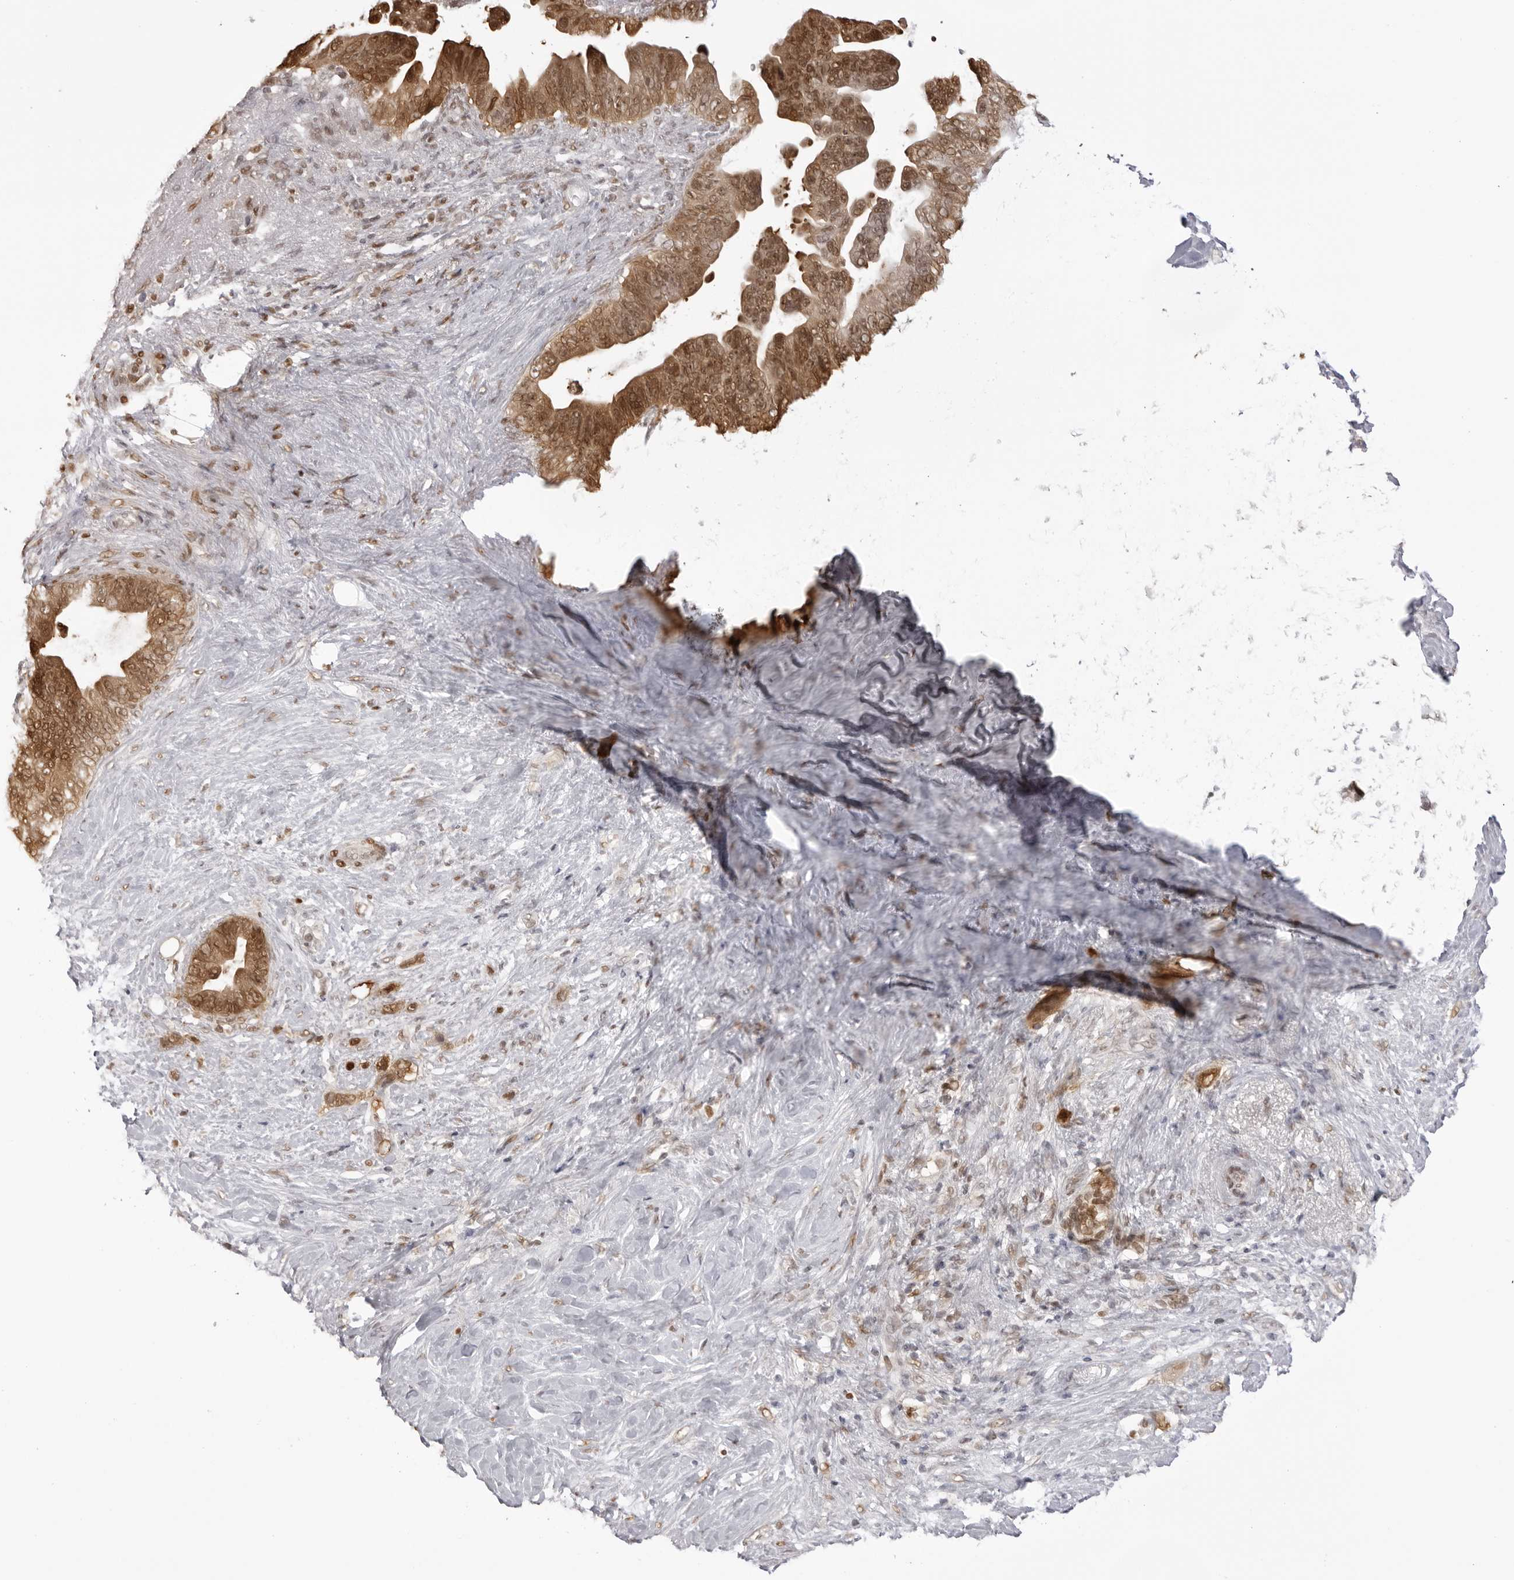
{"staining": {"intensity": "moderate", "quantity": ">75%", "location": "nuclear"}, "tissue": "pancreatic cancer", "cell_type": "Tumor cells", "image_type": "cancer", "snomed": [{"axis": "morphology", "description": "Adenocarcinoma, NOS"}, {"axis": "topography", "description": "Pancreas"}], "caption": "Tumor cells reveal medium levels of moderate nuclear expression in about >75% of cells in human pancreatic adenocarcinoma. (DAB = brown stain, brightfield microscopy at high magnification).", "gene": "HSPA4", "patient": {"sex": "female", "age": 72}}